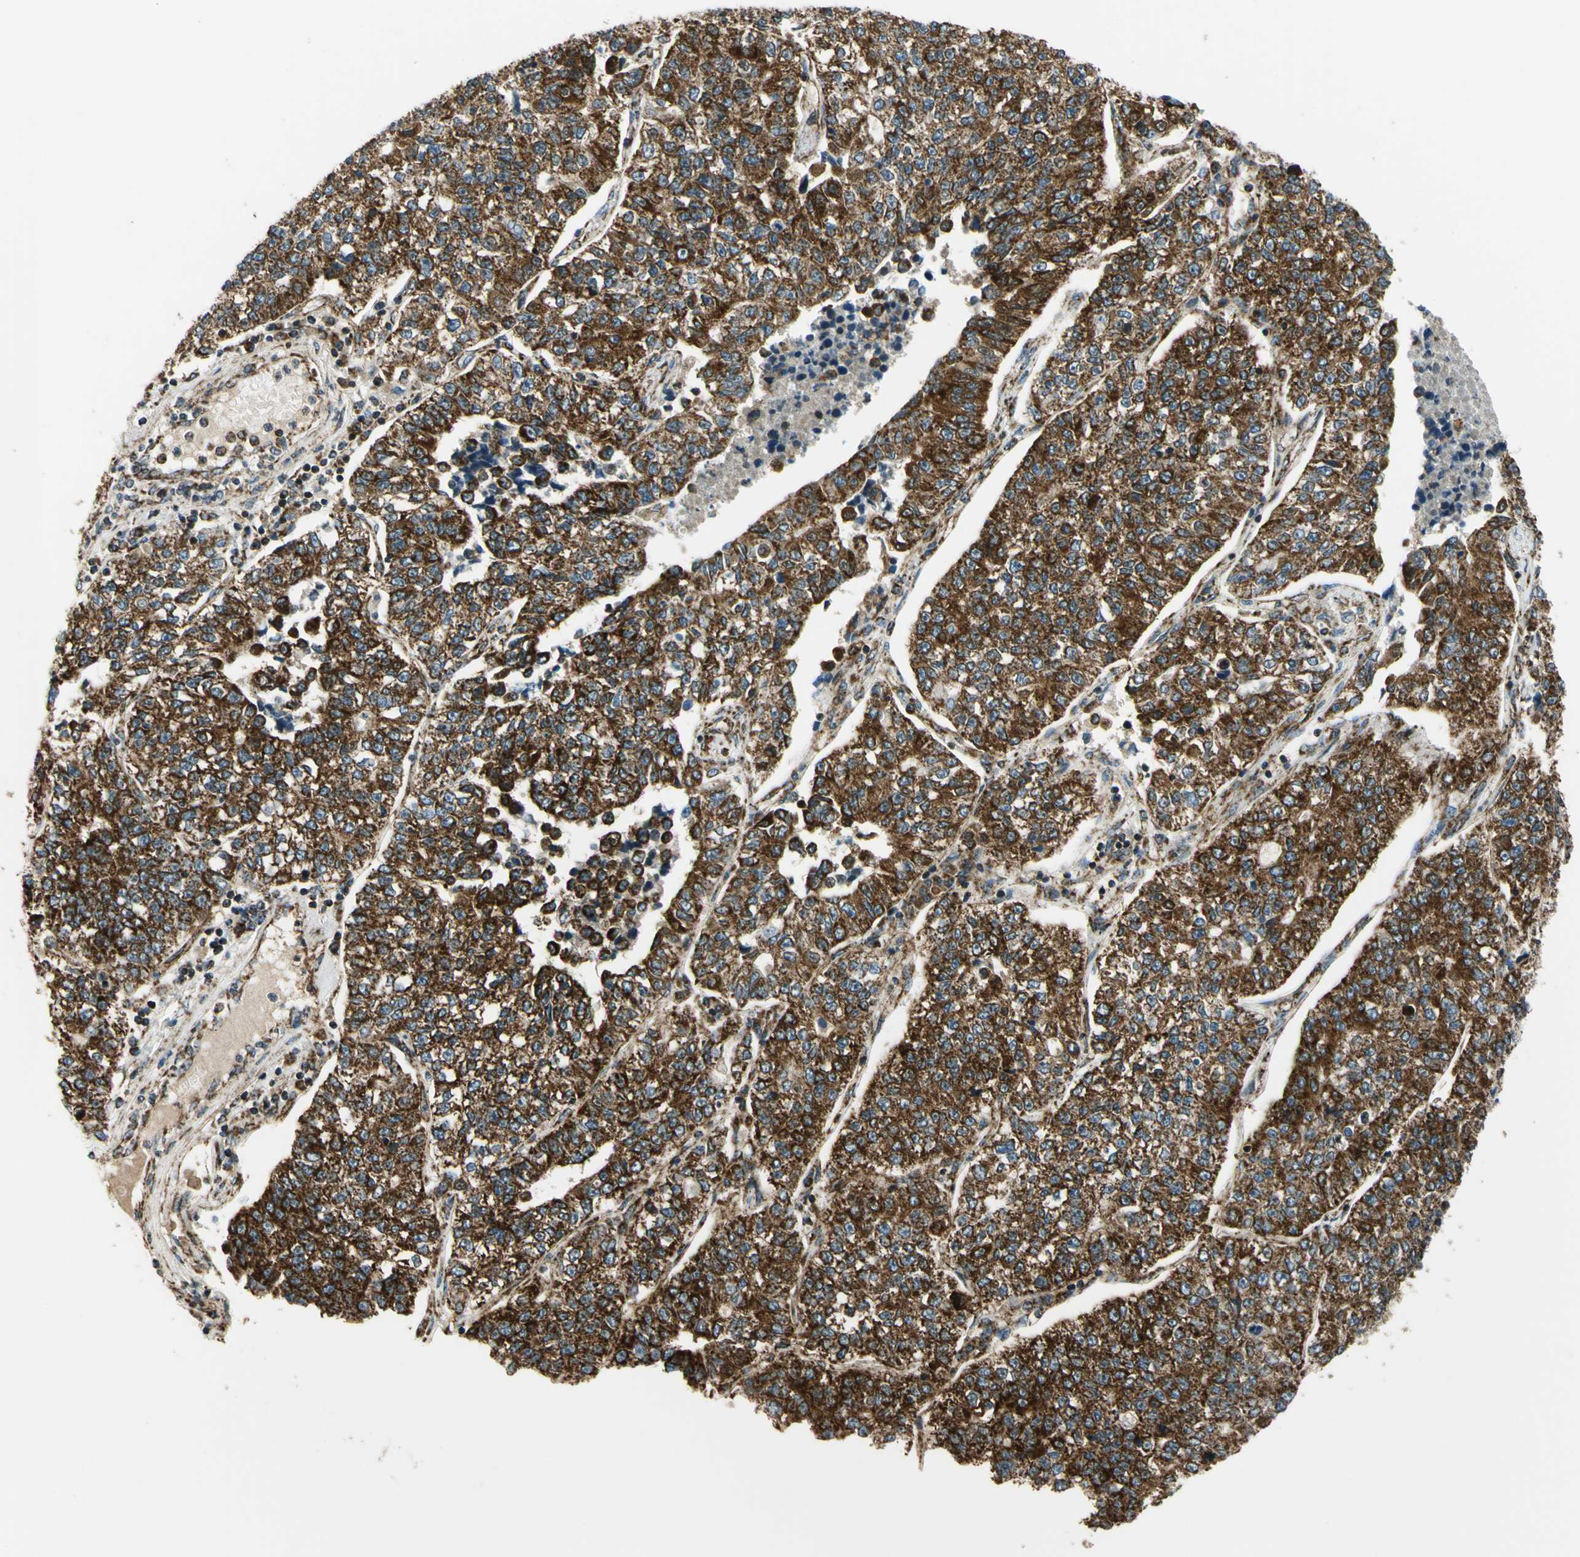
{"staining": {"intensity": "strong", "quantity": ">75%", "location": "cytoplasmic/membranous"}, "tissue": "lung cancer", "cell_type": "Tumor cells", "image_type": "cancer", "snomed": [{"axis": "morphology", "description": "Adenocarcinoma, NOS"}, {"axis": "topography", "description": "Lung"}], "caption": "Lung adenocarcinoma stained with a protein marker shows strong staining in tumor cells.", "gene": "MAVS", "patient": {"sex": "male", "age": 49}}